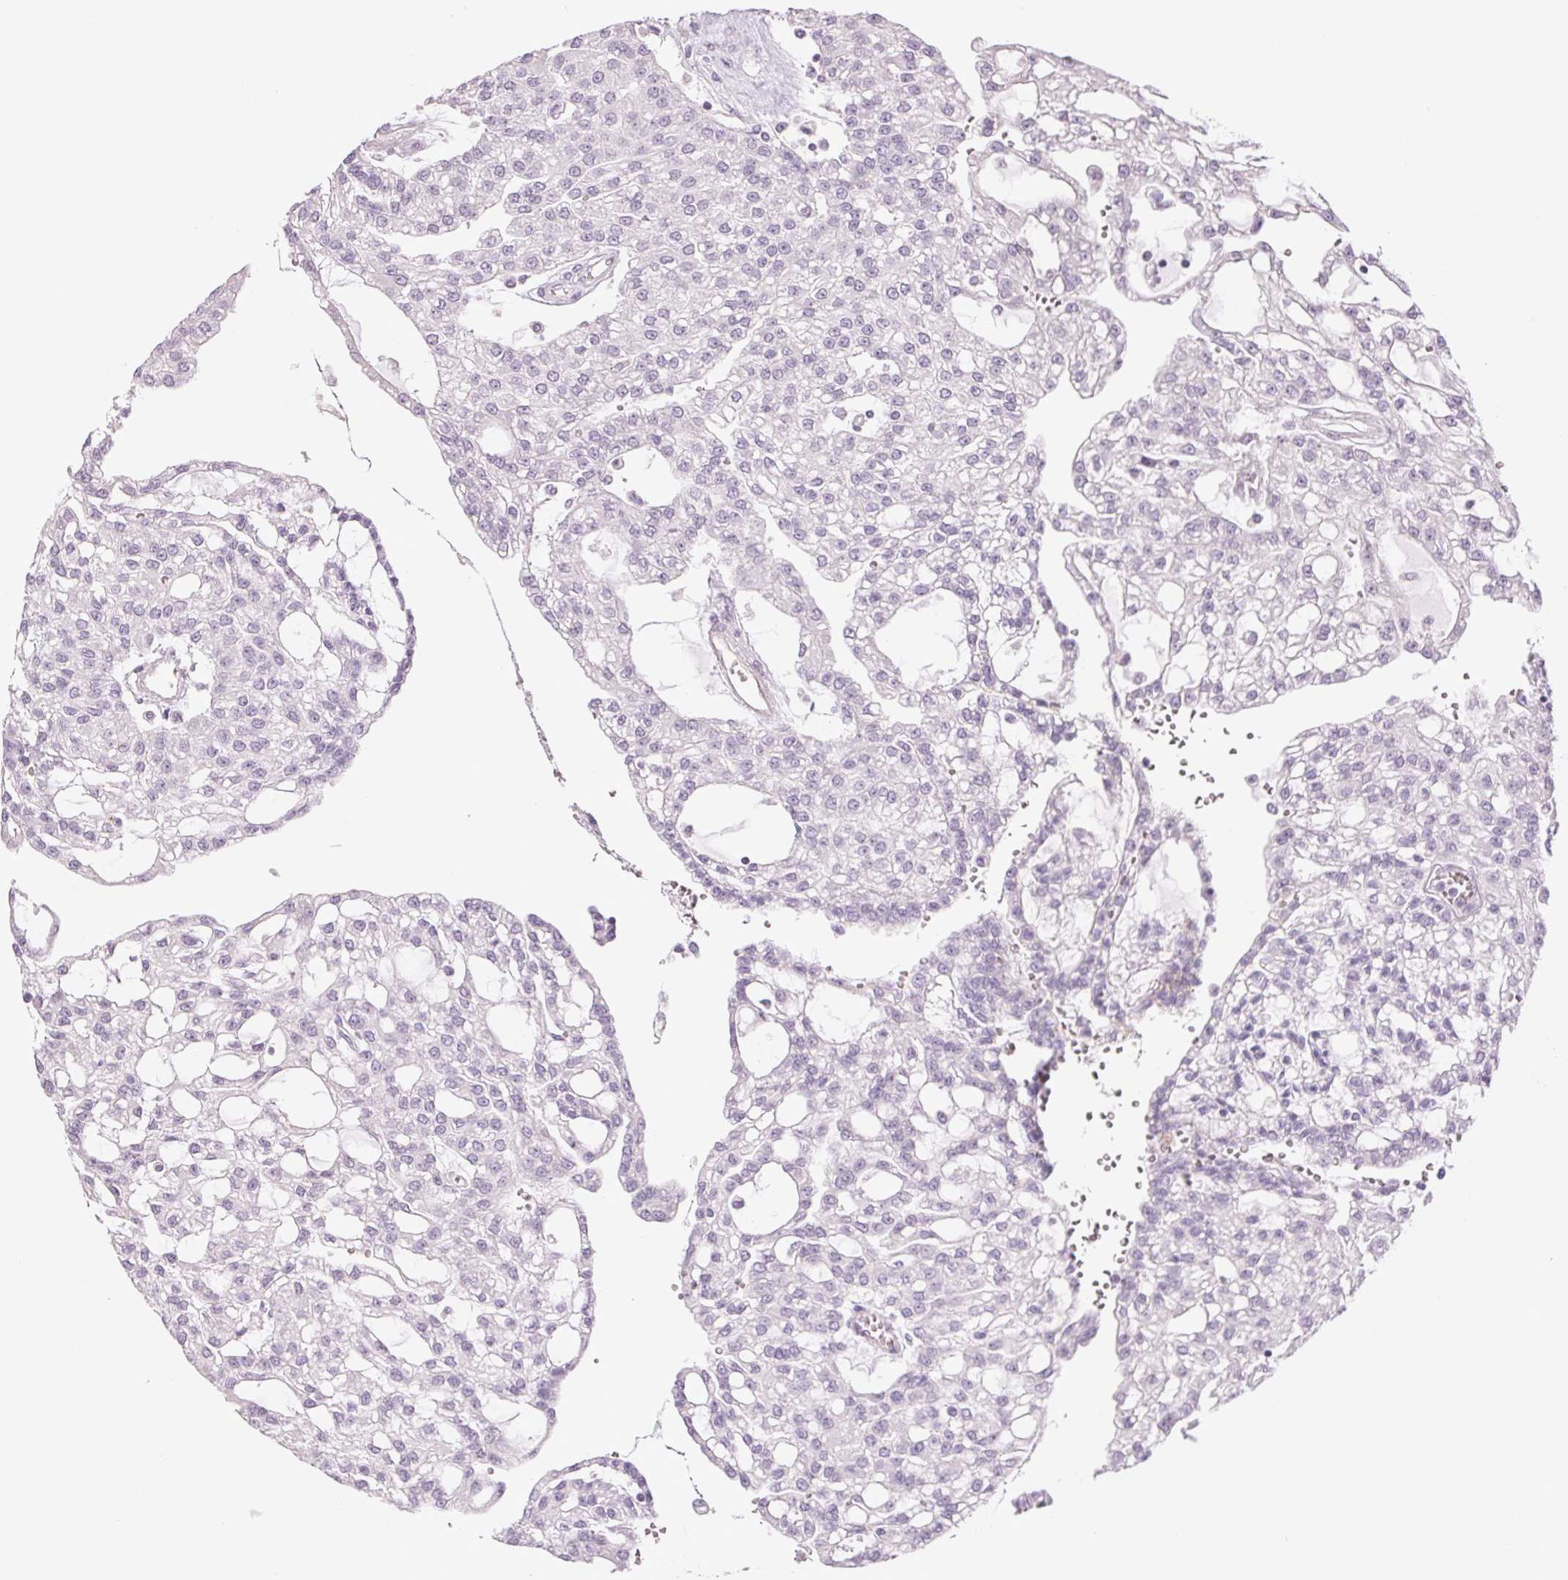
{"staining": {"intensity": "negative", "quantity": "none", "location": "none"}, "tissue": "renal cancer", "cell_type": "Tumor cells", "image_type": "cancer", "snomed": [{"axis": "morphology", "description": "Adenocarcinoma, NOS"}, {"axis": "topography", "description": "Kidney"}], "caption": "Immunohistochemistry (IHC) of renal cancer (adenocarcinoma) shows no expression in tumor cells.", "gene": "DNAJC6", "patient": {"sex": "male", "age": 63}}